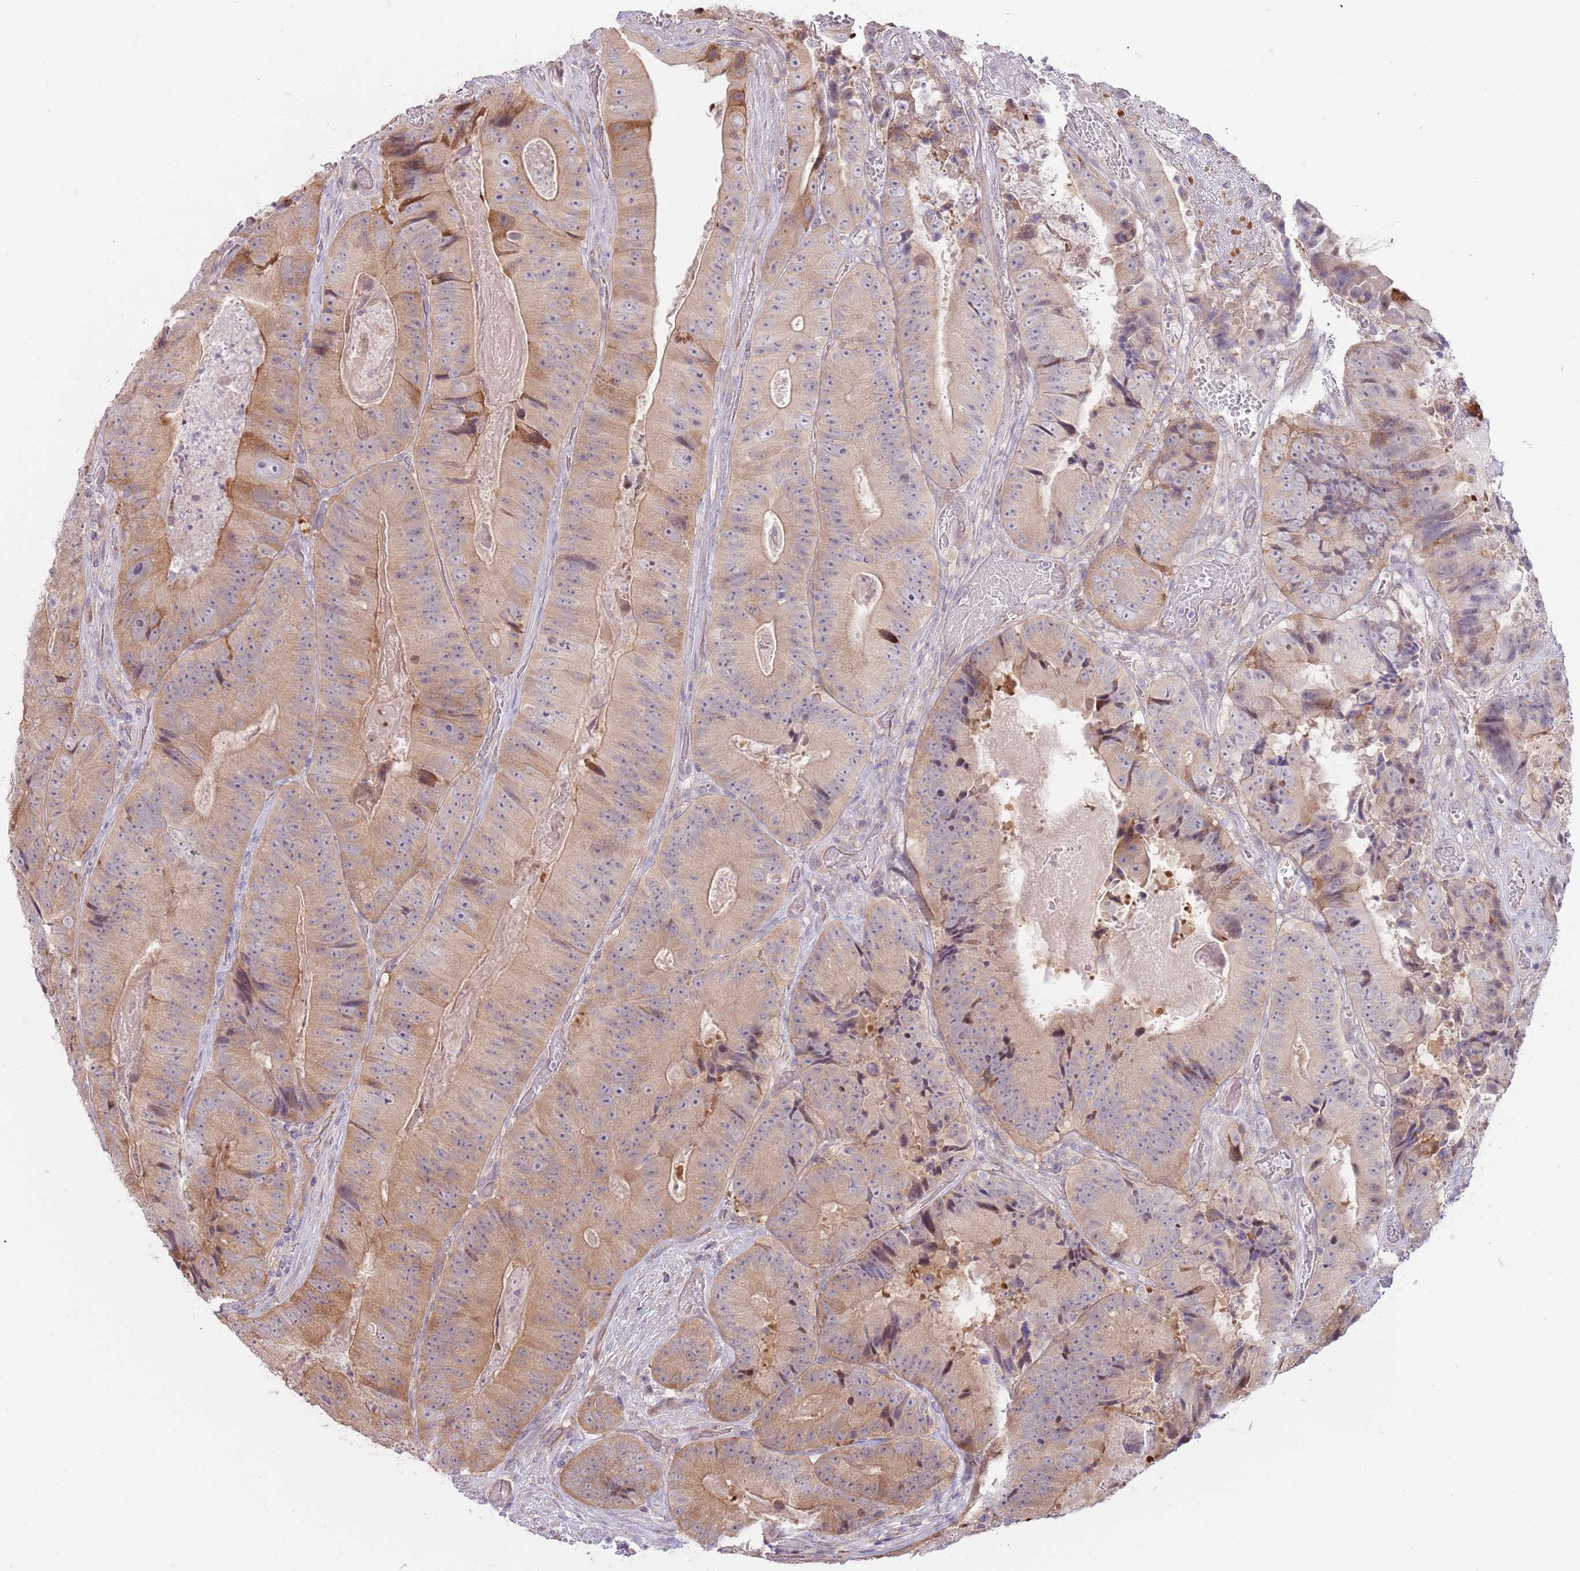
{"staining": {"intensity": "weak", "quantity": ">75%", "location": "cytoplasmic/membranous"}, "tissue": "colorectal cancer", "cell_type": "Tumor cells", "image_type": "cancer", "snomed": [{"axis": "morphology", "description": "Adenocarcinoma, NOS"}, {"axis": "topography", "description": "Colon"}], "caption": "This is a histology image of immunohistochemistry staining of colorectal cancer (adenocarcinoma), which shows weak positivity in the cytoplasmic/membranous of tumor cells.", "gene": "LDHD", "patient": {"sex": "female", "age": 86}}